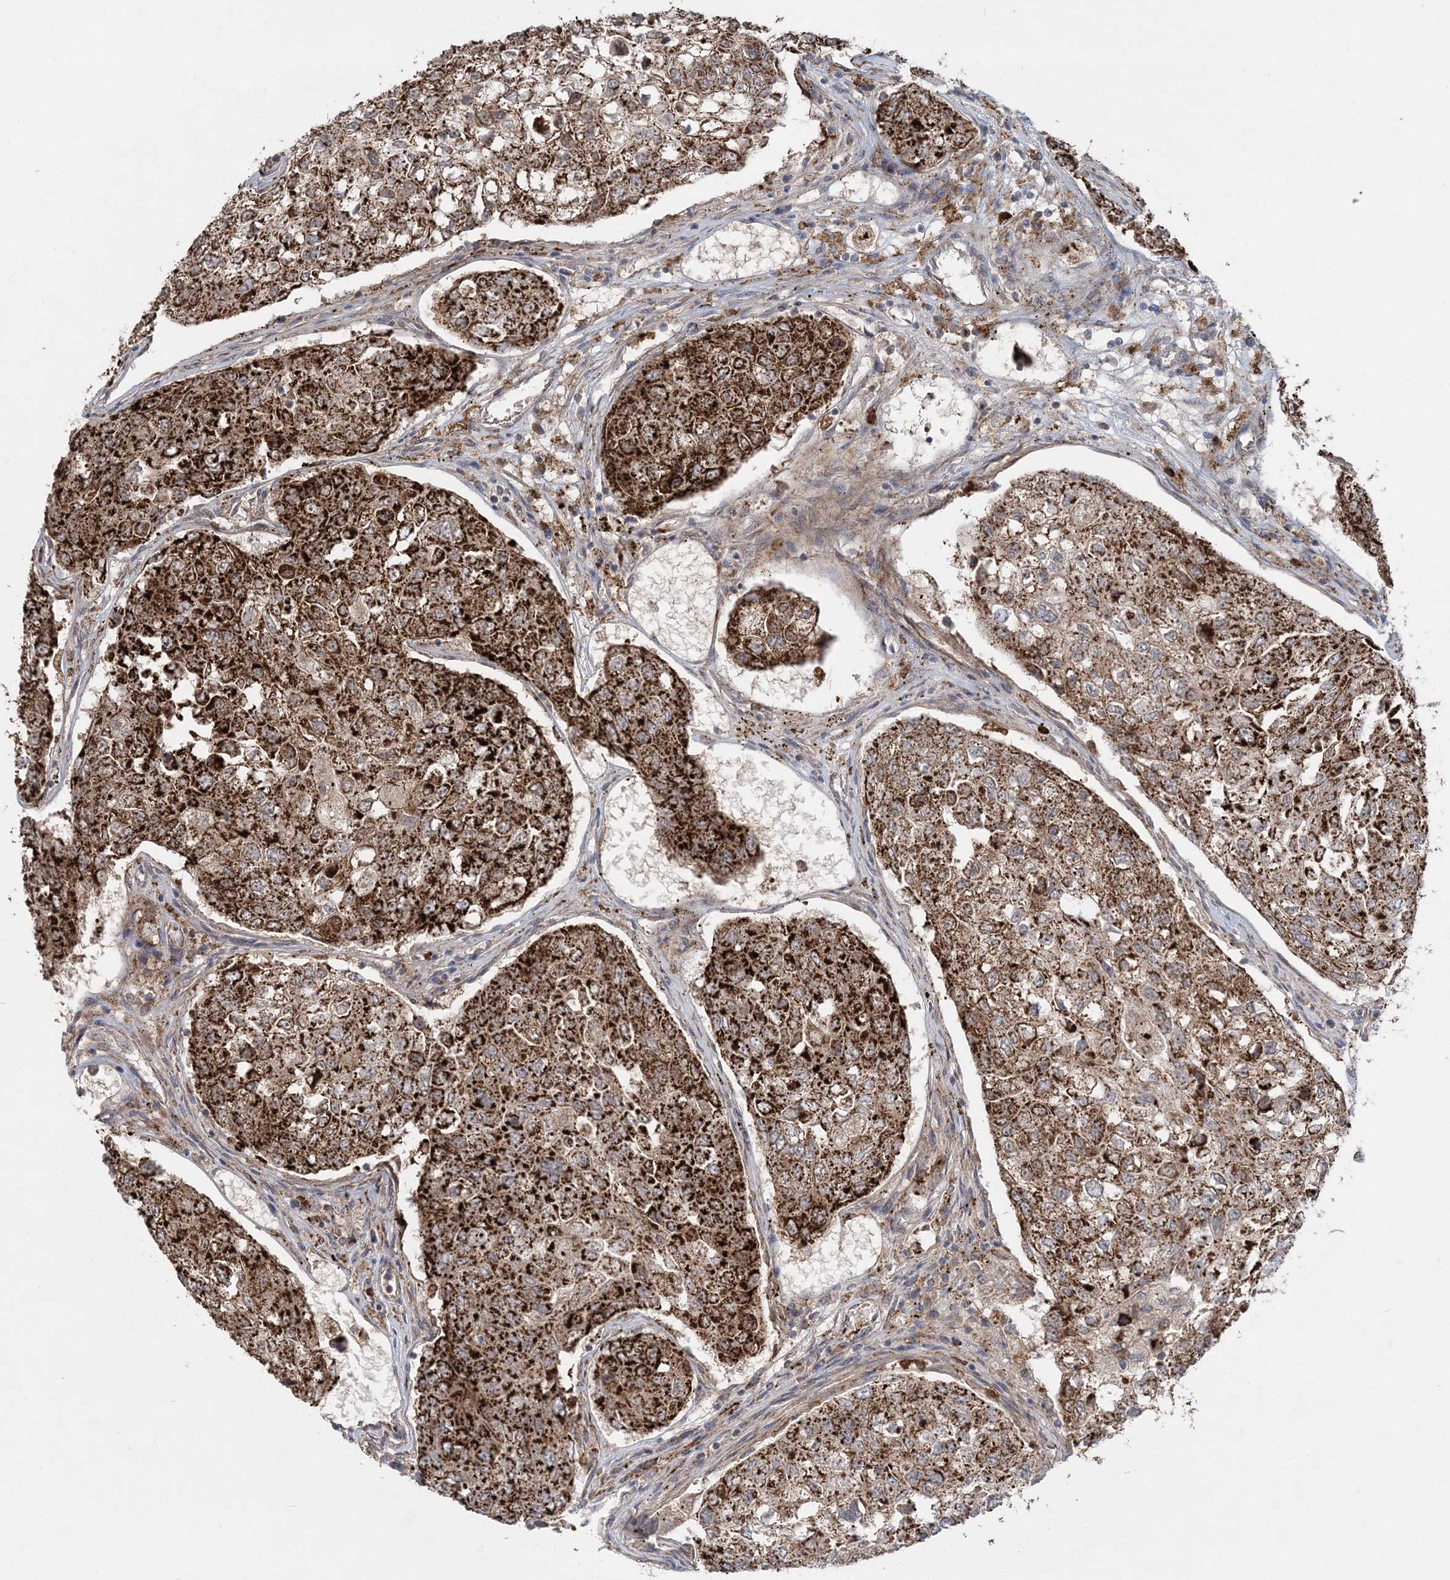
{"staining": {"intensity": "strong", "quantity": ">75%", "location": "cytoplasmic/membranous"}, "tissue": "urothelial cancer", "cell_type": "Tumor cells", "image_type": "cancer", "snomed": [{"axis": "morphology", "description": "Urothelial carcinoma, High grade"}, {"axis": "topography", "description": "Lymph node"}, {"axis": "topography", "description": "Urinary bladder"}], "caption": "A histopathology image showing strong cytoplasmic/membranous expression in approximately >75% of tumor cells in urothelial carcinoma (high-grade), as visualized by brown immunohistochemical staining.", "gene": "LRPPRC", "patient": {"sex": "male", "age": 51}}